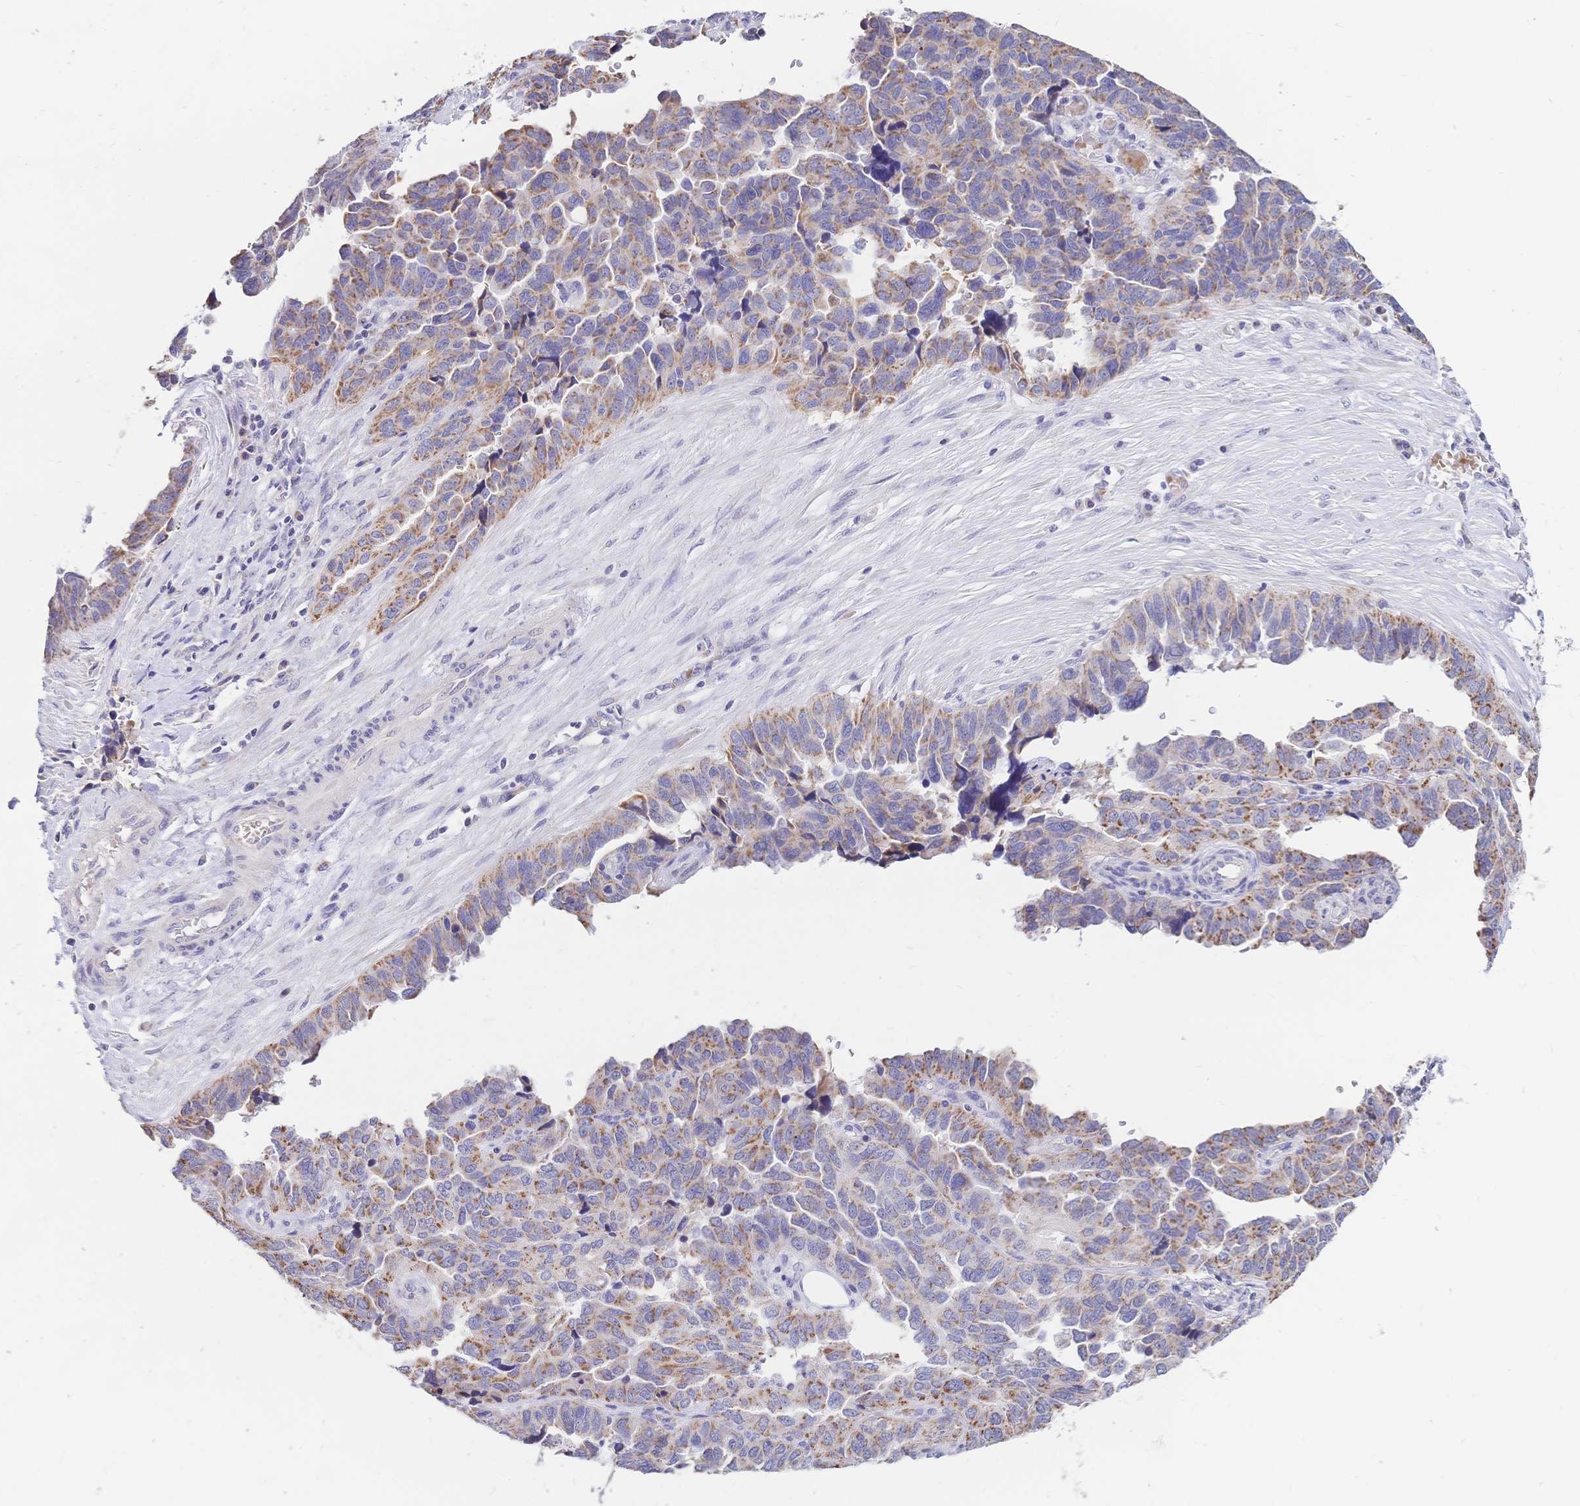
{"staining": {"intensity": "moderate", "quantity": ">75%", "location": "cytoplasmic/membranous"}, "tissue": "ovarian cancer", "cell_type": "Tumor cells", "image_type": "cancer", "snomed": [{"axis": "morphology", "description": "Cystadenocarcinoma, serous, NOS"}, {"axis": "topography", "description": "Ovary"}], "caption": "Protein expression analysis of ovarian serous cystadenocarcinoma reveals moderate cytoplasmic/membranous positivity in about >75% of tumor cells.", "gene": "CLEC18B", "patient": {"sex": "female", "age": 64}}